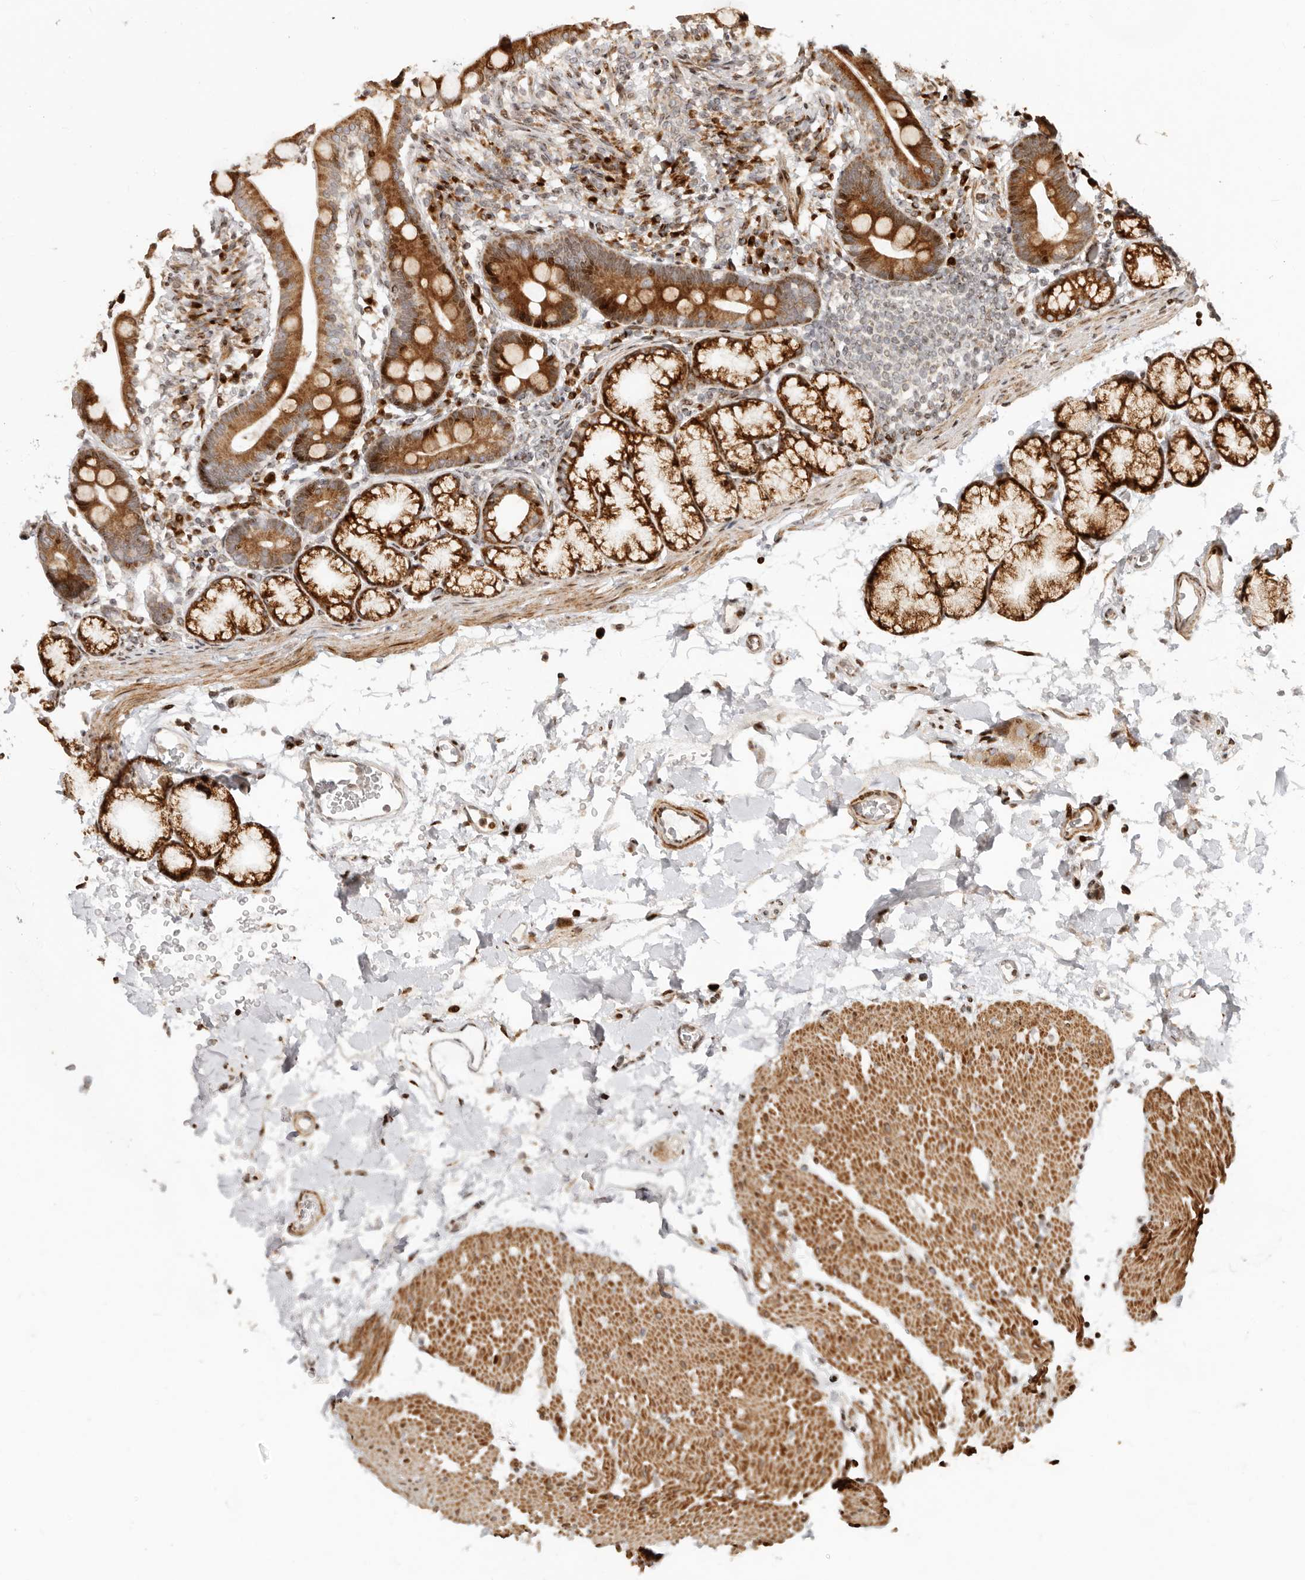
{"staining": {"intensity": "strong", "quantity": ">75%", "location": "cytoplasmic/membranous"}, "tissue": "duodenum", "cell_type": "Glandular cells", "image_type": "normal", "snomed": [{"axis": "morphology", "description": "Normal tissue, NOS"}, {"axis": "topography", "description": "Duodenum"}], "caption": "This is an image of immunohistochemistry staining of unremarkable duodenum, which shows strong staining in the cytoplasmic/membranous of glandular cells.", "gene": "TRIM4", "patient": {"sex": "male", "age": 54}}